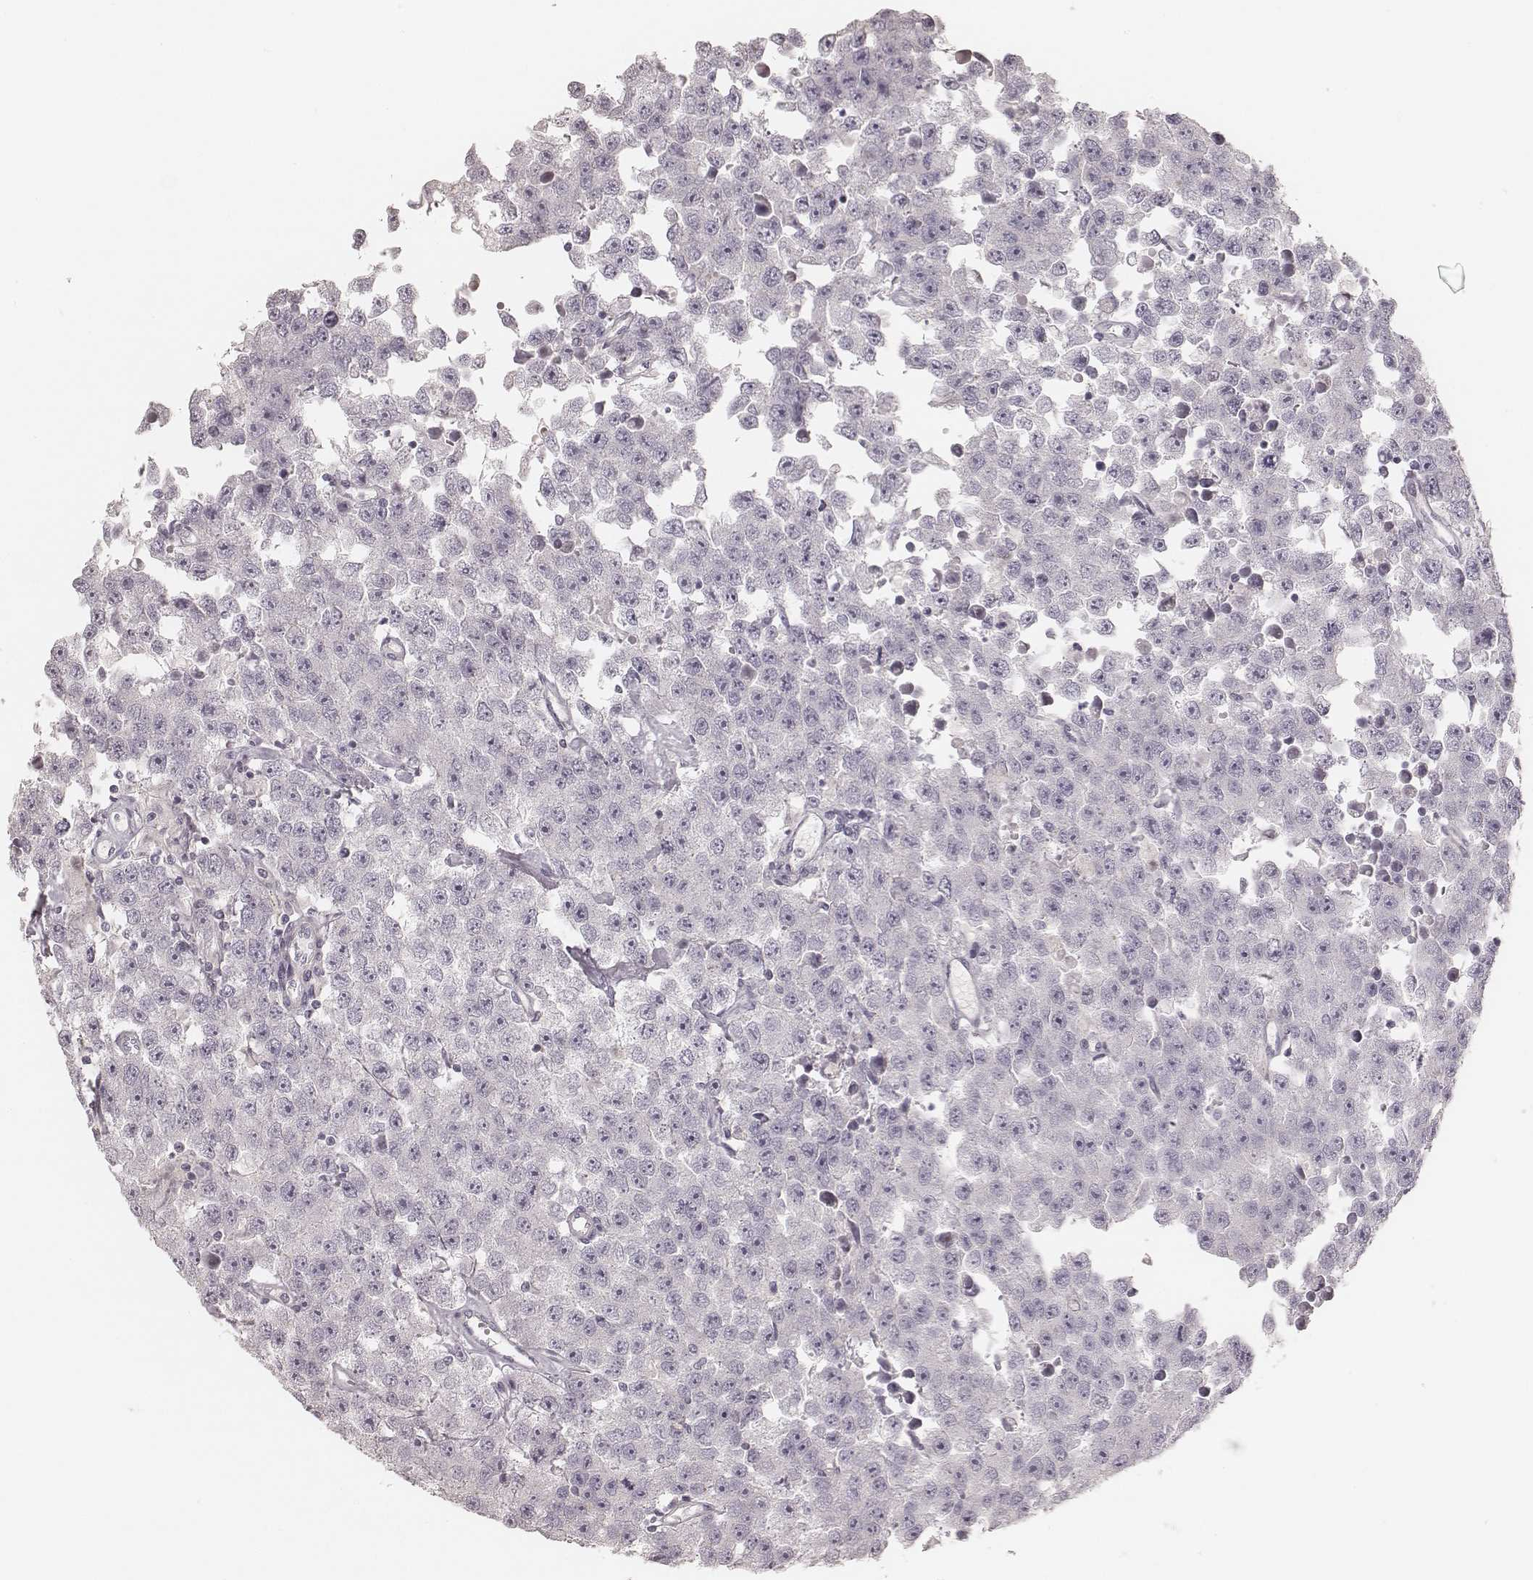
{"staining": {"intensity": "negative", "quantity": "none", "location": "none"}, "tissue": "testis cancer", "cell_type": "Tumor cells", "image_type": "cancer", "snomed": [{"axis": "morphology", "description": "Seminoma, NOS"}, {"axis": "topography", "description": "Testis"}], "caption": "IHC photomicrograph of neoplastic tissue: testis cancer (seminoma) stained with DAB demonstrates no significant protein expression in tumor cells. (Stains: DAB immunohistochemistry (IHC) with hematoxylin counter stain, Microscopy: brightfield microscopy at high magnification).", "gene": "SPATA24", "patient": {"sex": "male", "age": 52}}